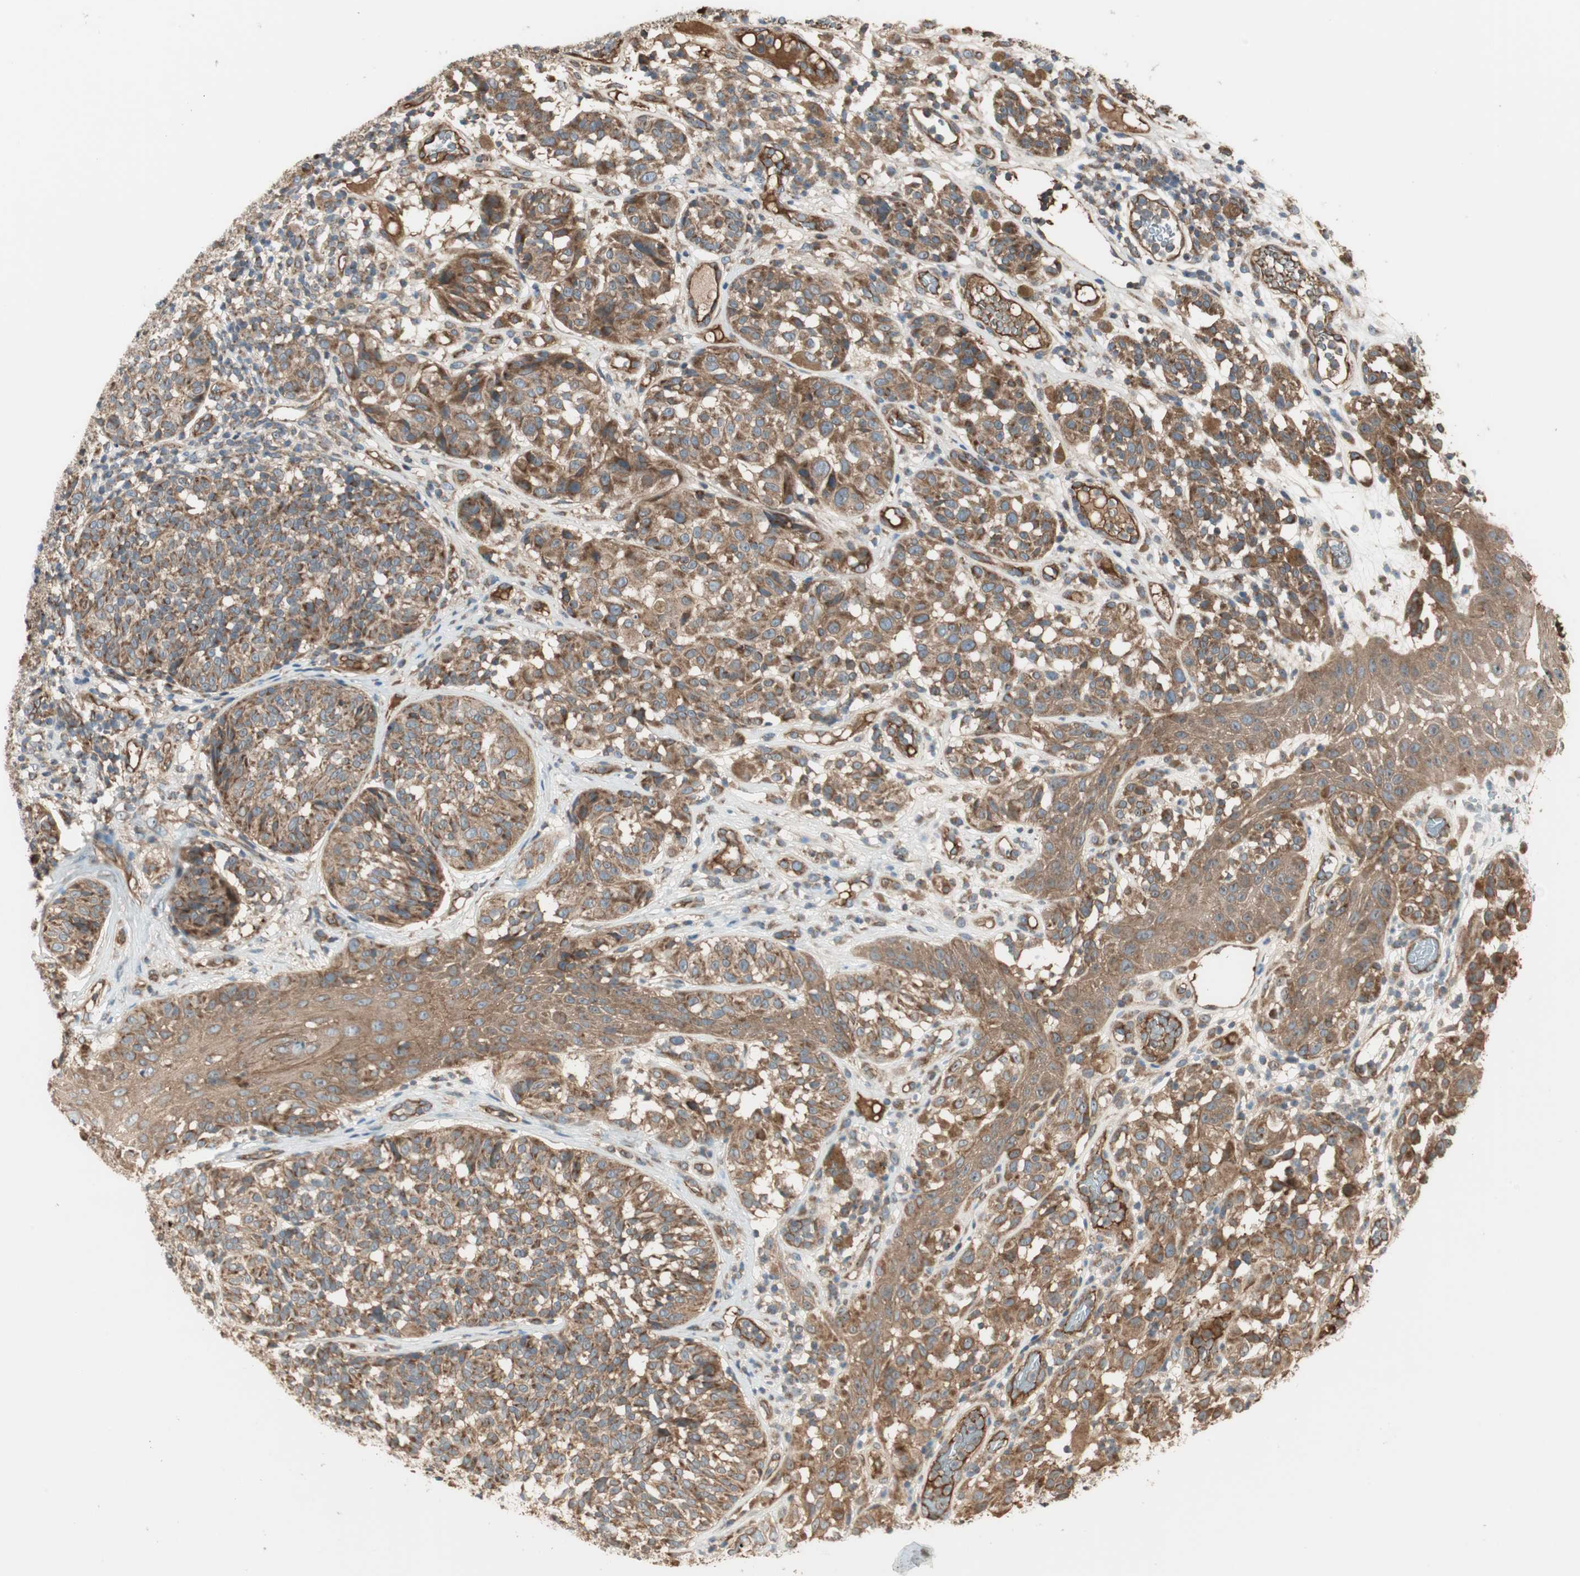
{"staining": {"intensity": "strong", "quantity": ">75%", "location": "cytoplasmic/membranous"}, "tissue": "melanoma", "cell_type": "Tumor cells", "image_type": "cancer", "snomed": [{"axis": "morphology", "description": "Malignant melanoma, NOS"}, {"axis": "topography", "description": "Skin"}], "caption": "Immunohistochemistry image of melanoma stained for a protein (brown), which demonstrates high levels of strong cytoplasmic/membranous positivity in about >75% of tumor cells.", "gene": "CTTNBP2NL", "patient": {"sex": "female", "age": 46}}